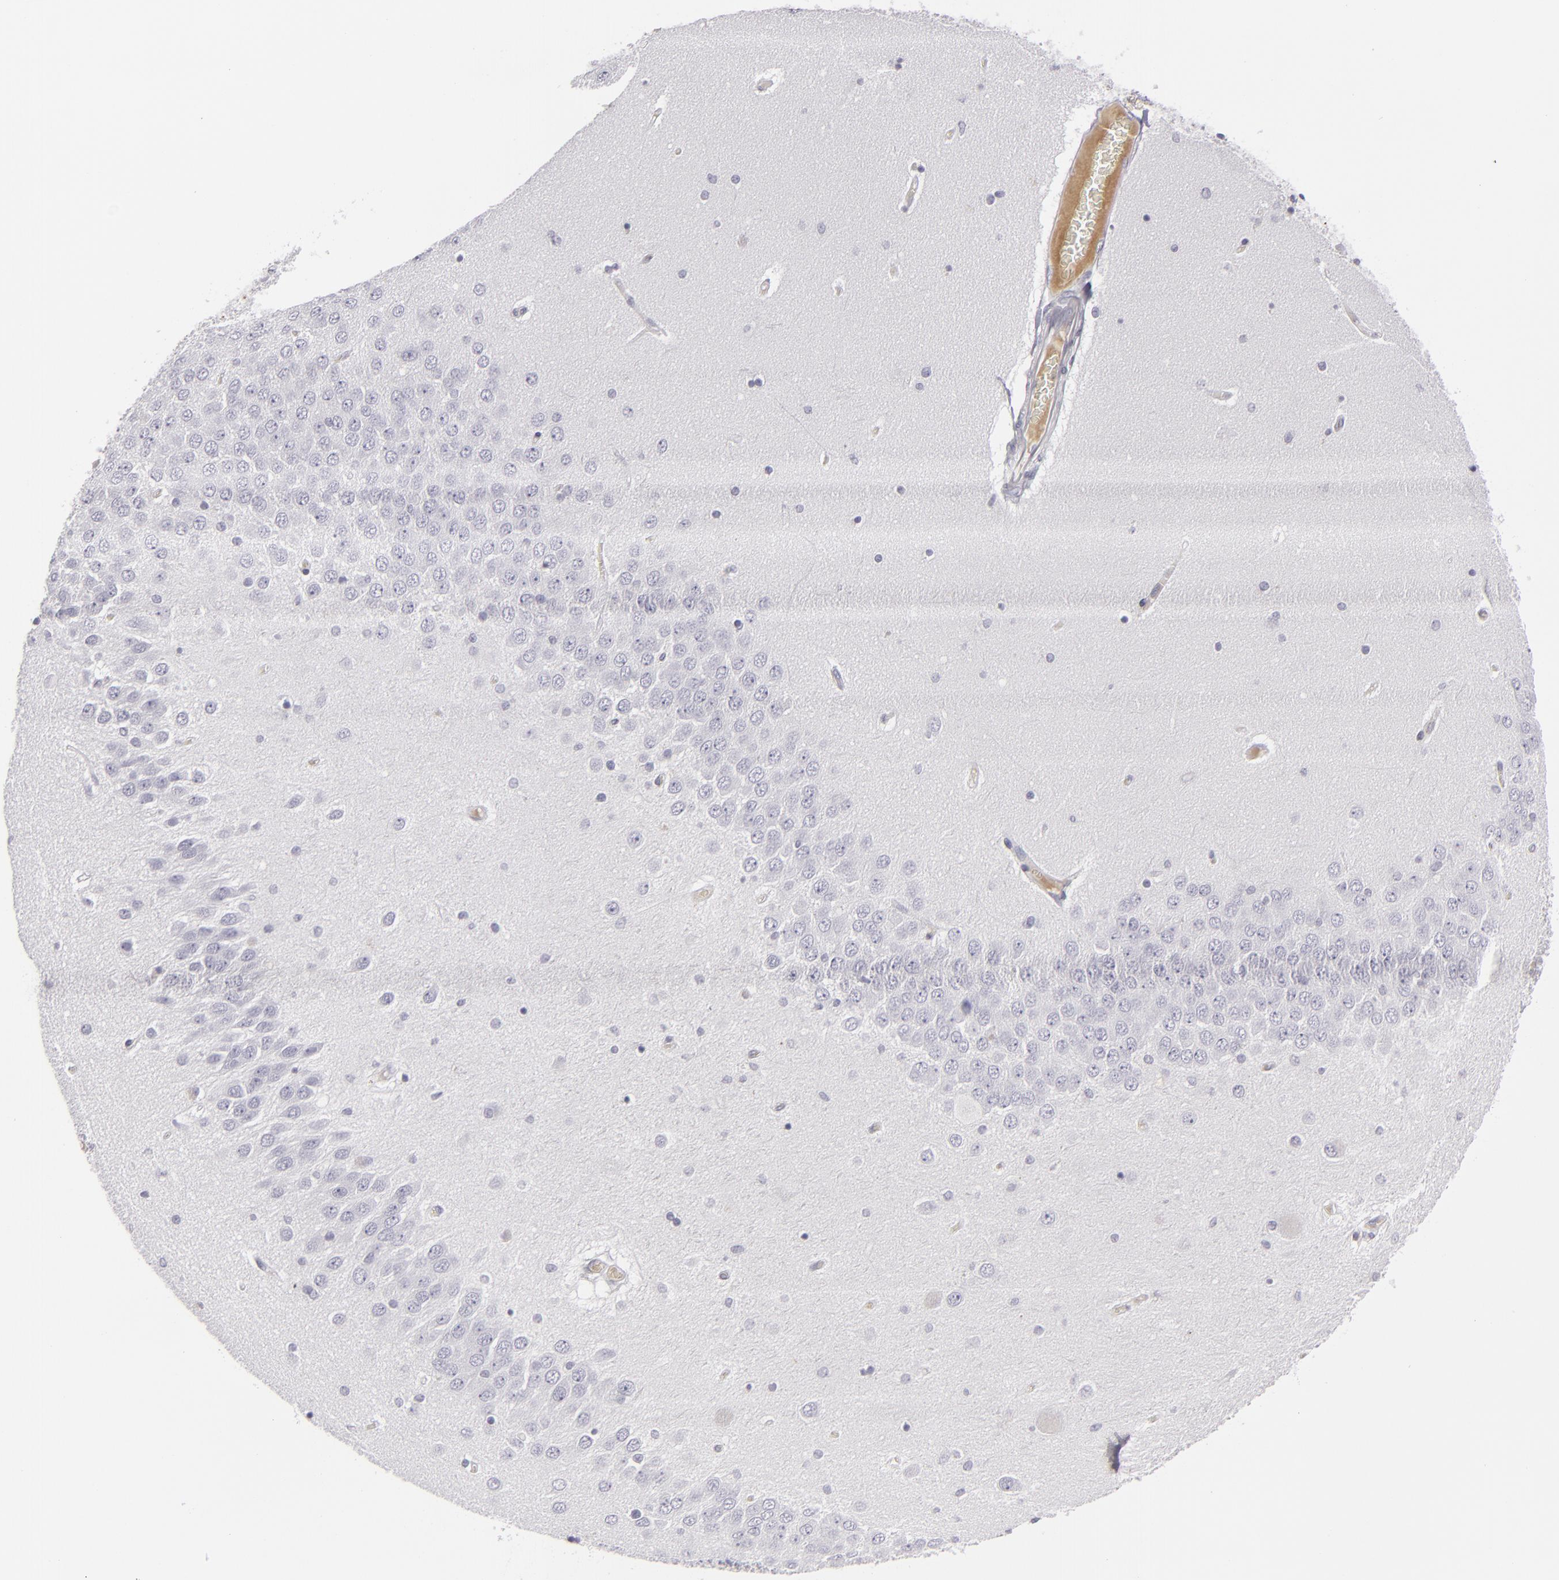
{"staining": {"intensity": "negative", "quantity": "none", "location": "none"}, "tissue": "hippocampus", "cell_type": "Glial cells", "image_type": "normal", "snomed": [{"axis": "morphology", "description": "Normal tissue, NOS"}, {"axis": "topography", "description": "Hippocampus"}], "caption": "Immunohistochemical staining of benign human hippocampus demonstrates no significant positivity in glial cells.", "gene": "C9", "patient": {"sex": "female", "age": 54}}